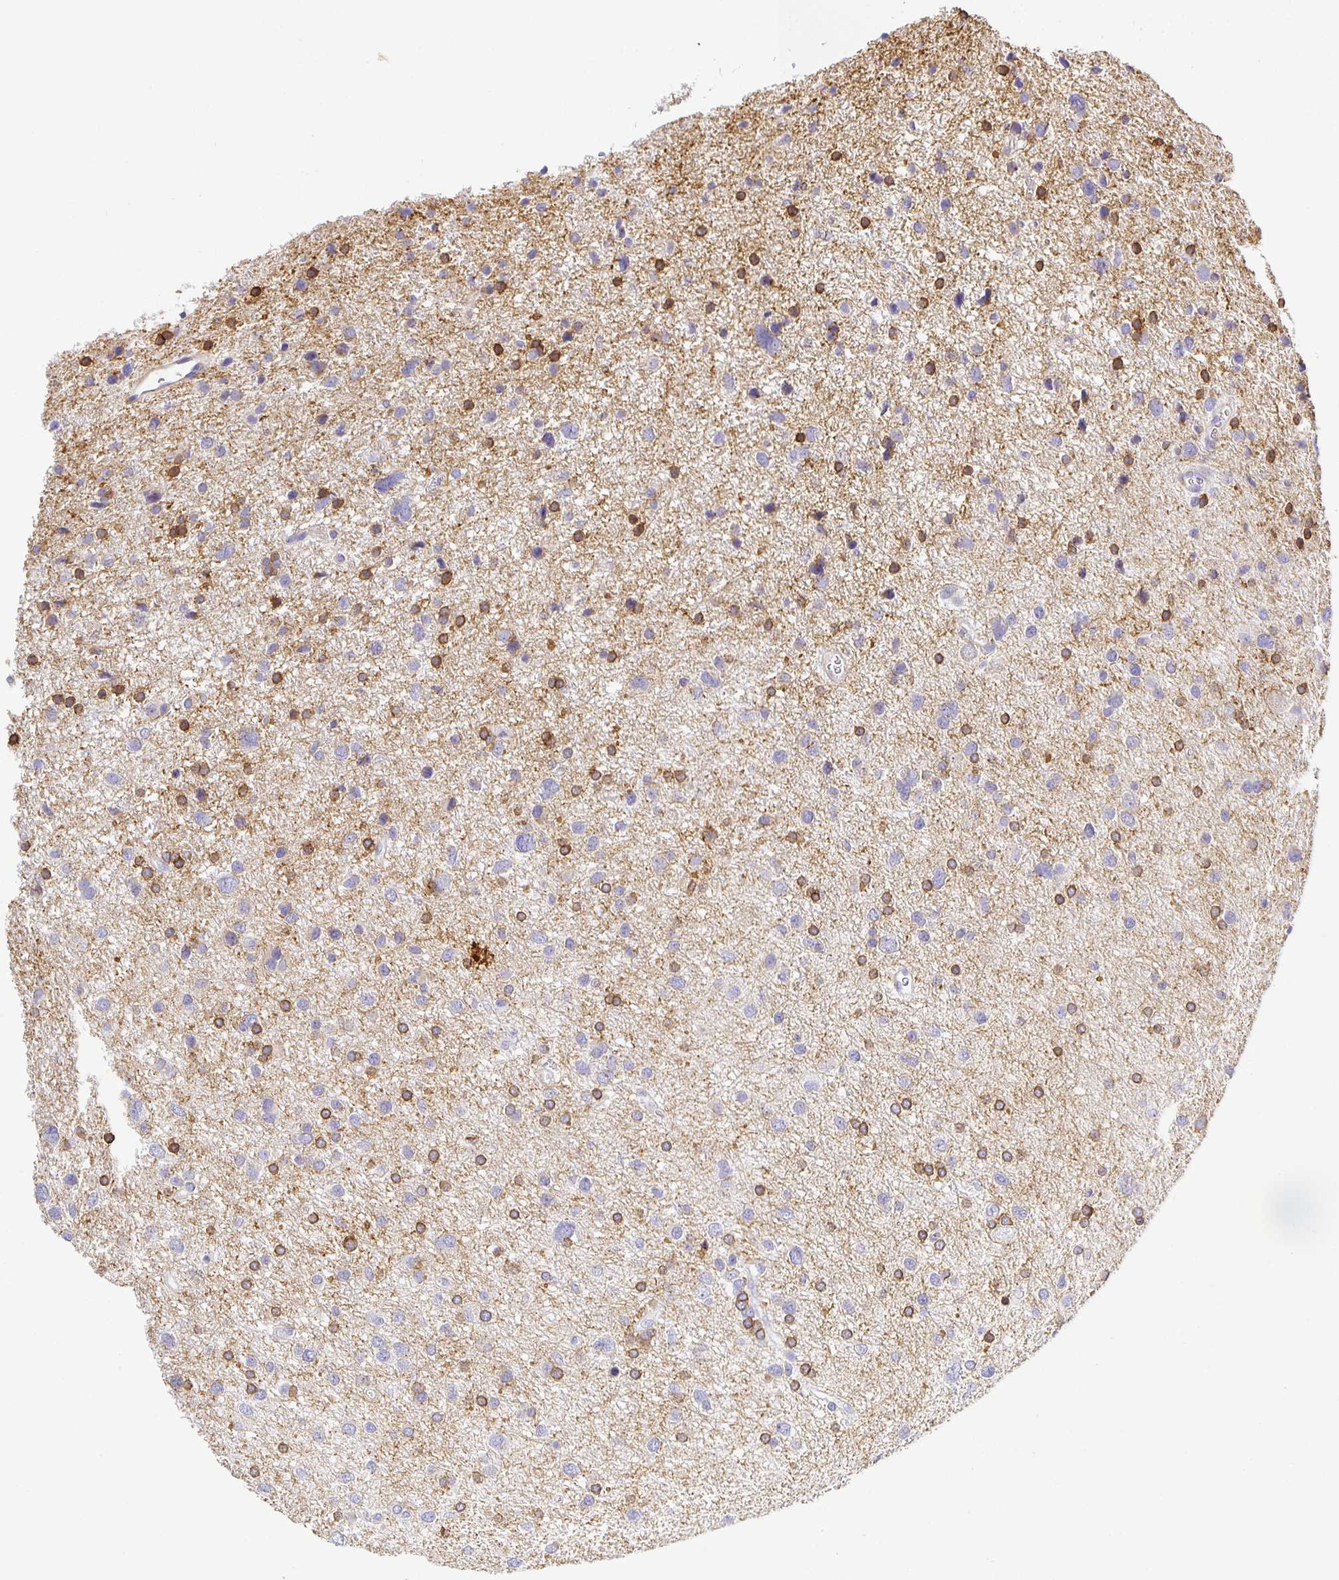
{"staining": {"intensity": "negative", "quantity": "none", "location": "none"}, "tissue": "glioma", "cell_type": "Tumor cells", "image_type": "cancer", "snomed": [{"axis": "morphology", "description": "Glioma, malignant, Low grade"}, {"axis": "topography", "description": "Brain"}], "caption": "DAB (3,3'-diaminobenzidine) immunohistochemical staining of low-grade glioma (malignant) demonstrates no significant positivity in tumor cells.", "gene": "OPALIN", "patient": {"sex": "female", "age": 55}}